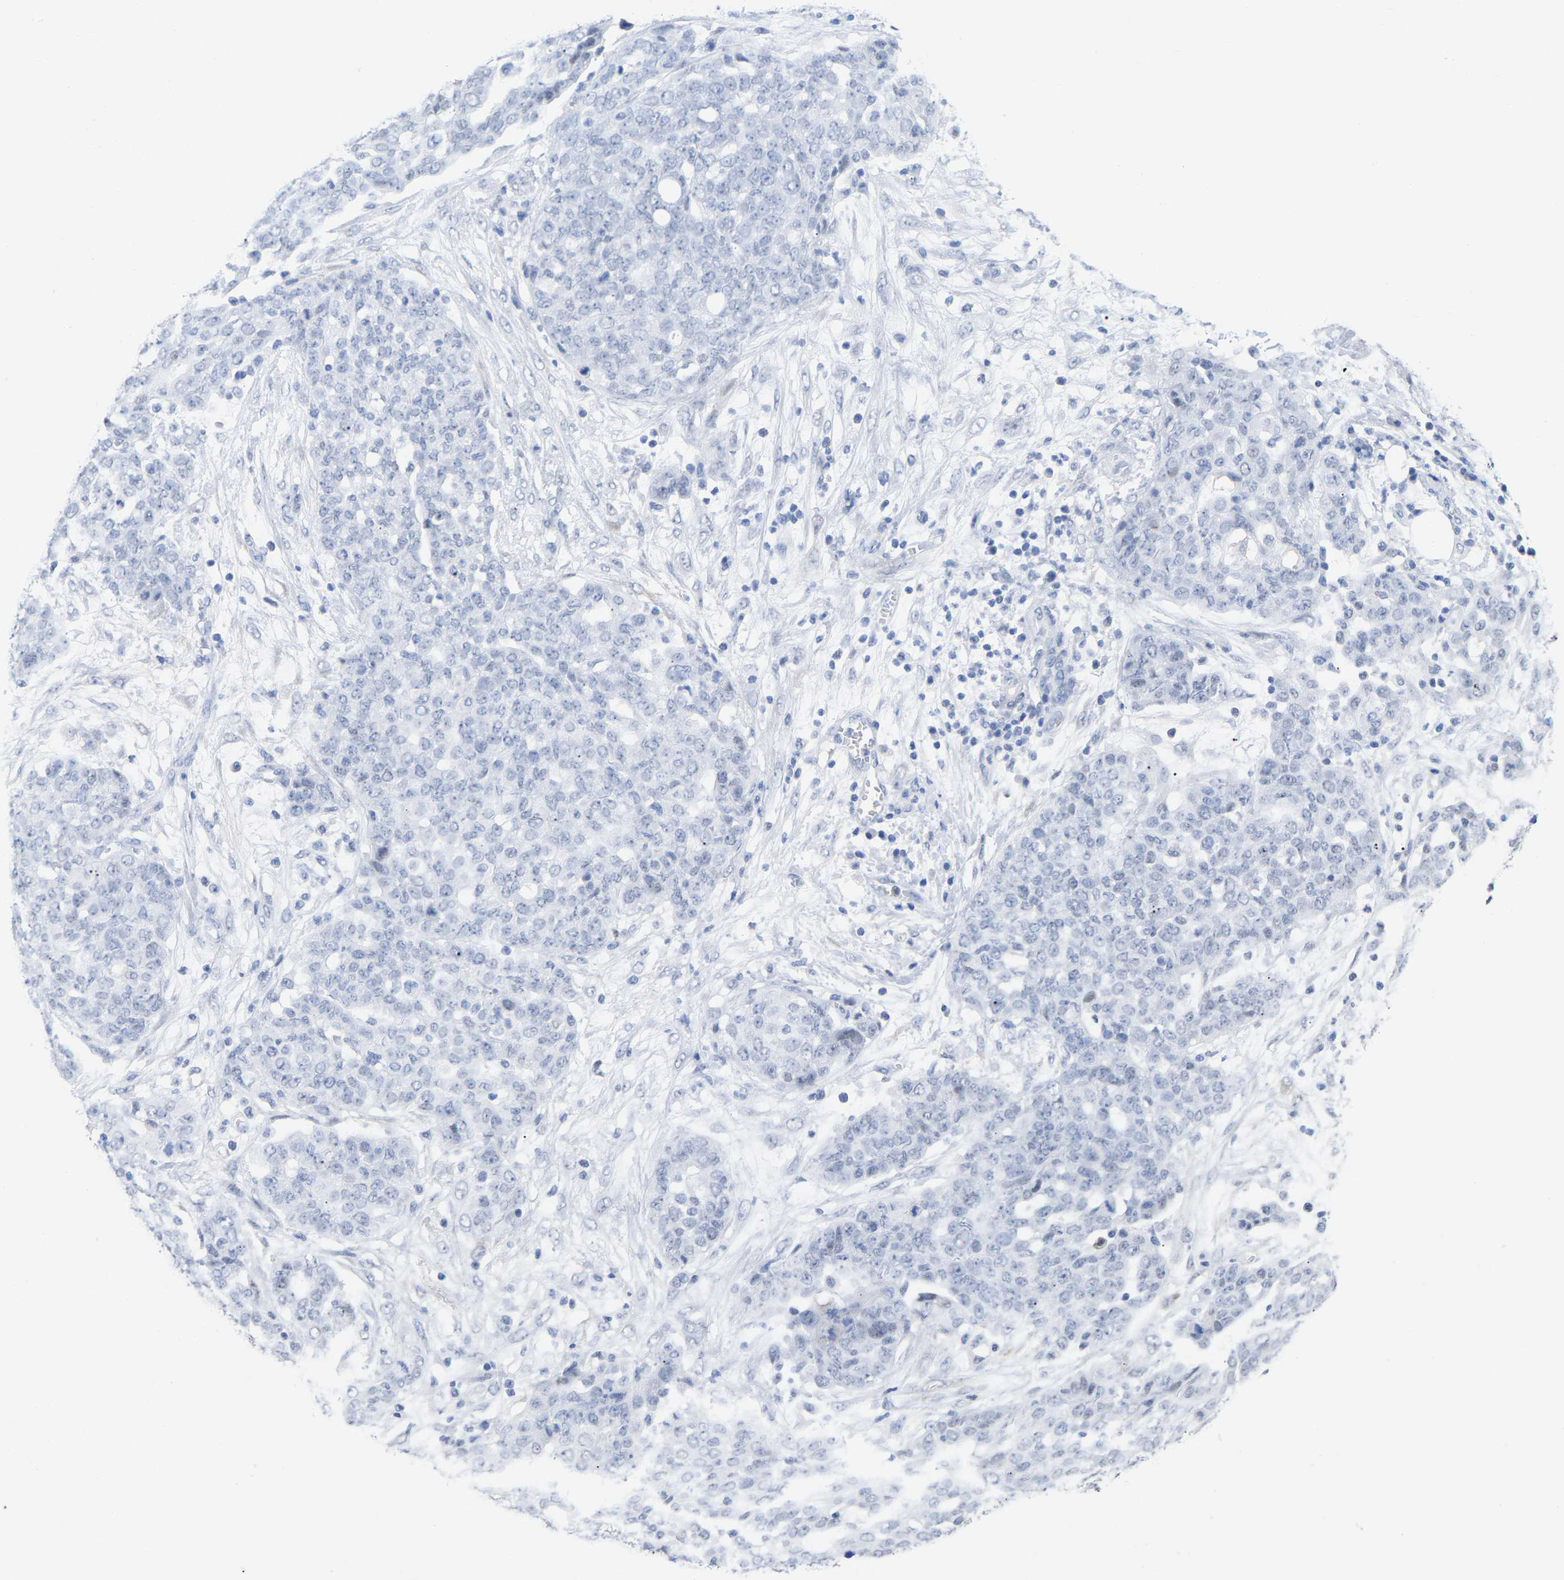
{"staining": {"intensity": "negative", "quantity": "none", "location": "none"}, "tissue": "ovarian cancer", "cell_type": "Tumor cells", "image_type": "cancer", "snomed": [{"axis": "morphology", "description": "Cystadenocarcinoma, serous, NOS"}, {"axis": "topography", "description": "Soft tissue"}, {"axis": "topography", "description": "Ovary"}], "caption": "An IHC image of ovarian serous cystadenocarcinoma is shown. There is no staining in tumor cells of ovarian serous cystadenocarcinoma. Nuclei are stained in blue.", "gene": "AMPH", "patient": {"sex": "female", "age": 57}}